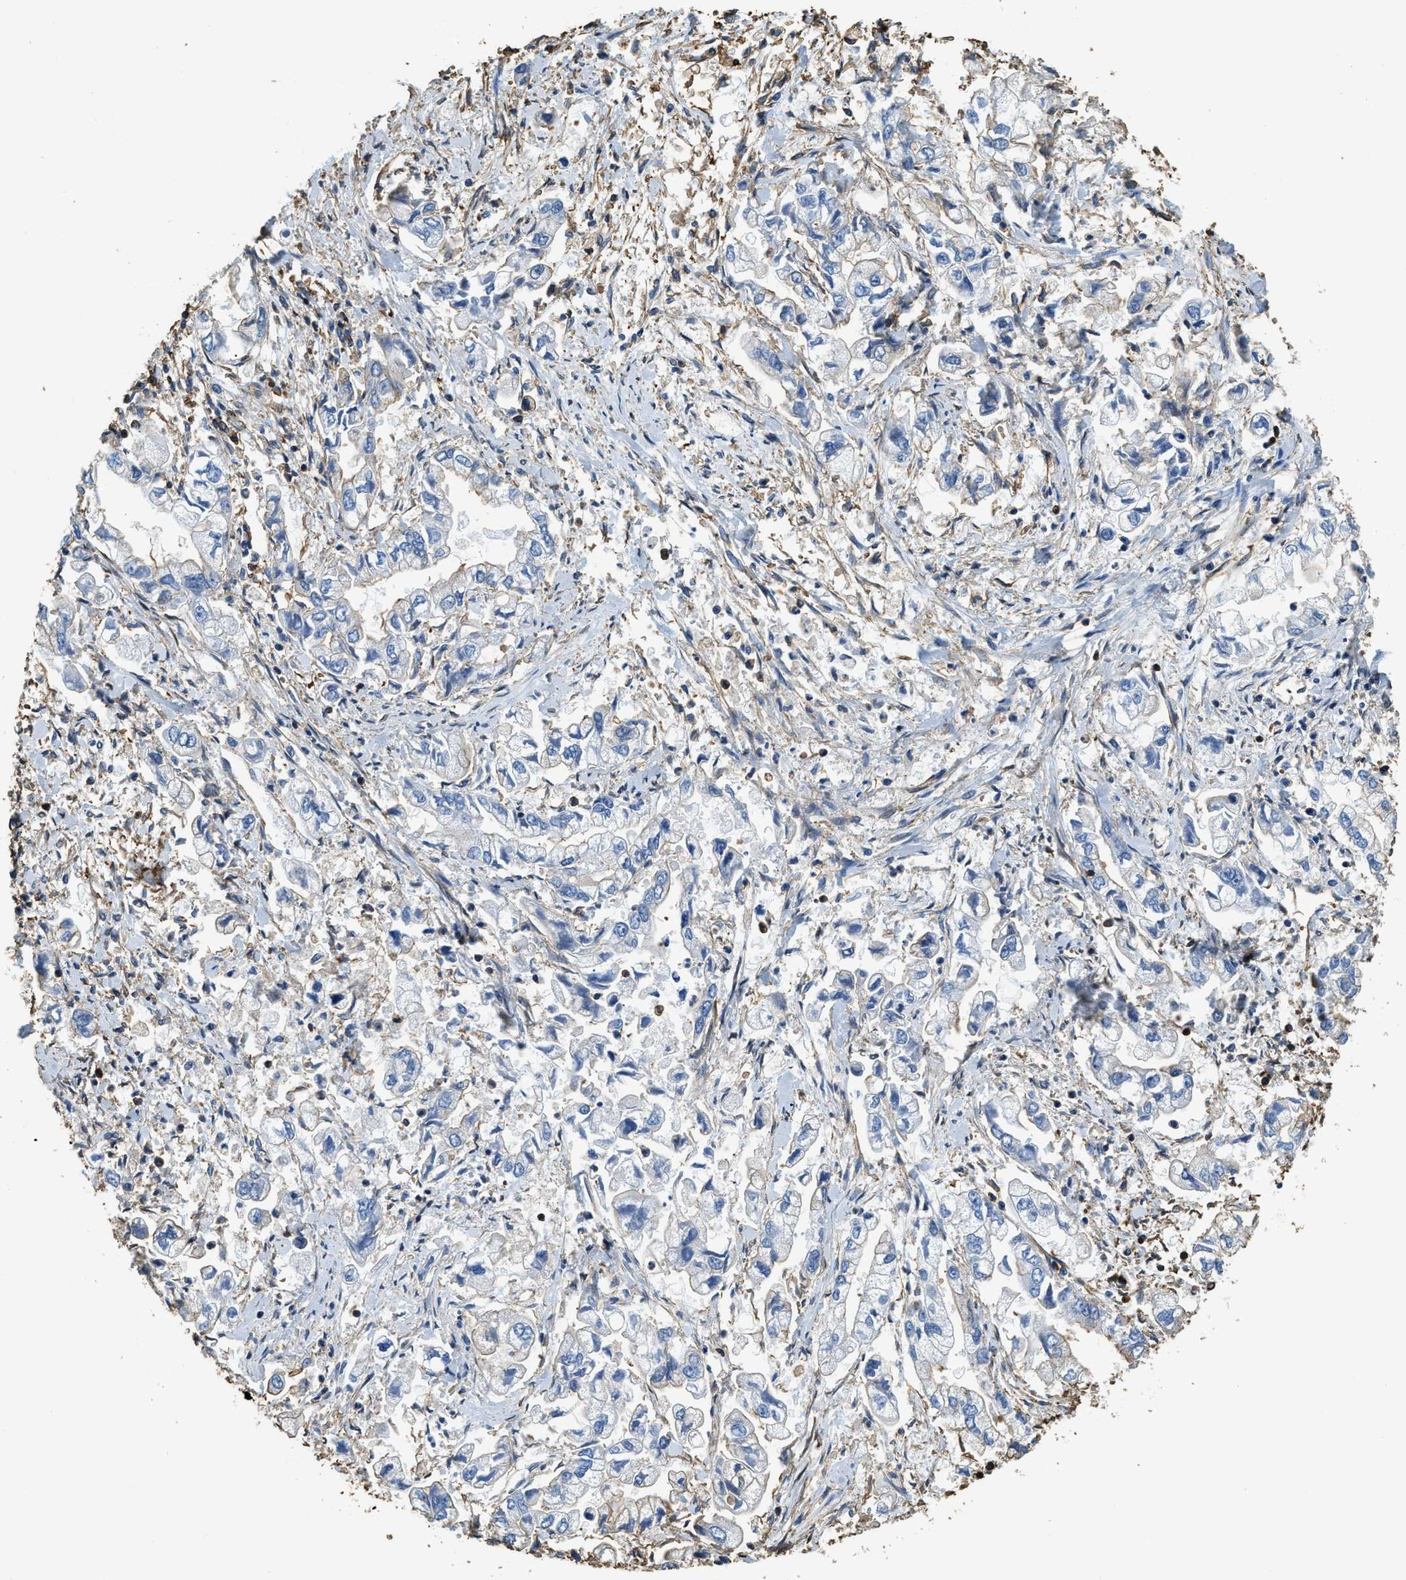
{"staining": {"intensity": "negative", "quantity": "none", "location": "none"}, "tissue": "stomach cancer", "cell_type": "Tumor cells", "image_type": "cancer", "snomed": [{"axis": "morphology", "description": "Normal tissue, NOS"}, {"axis": "morphology", "description": "Adenocarcinoma, NOS"}, {"axis": "topography", "description": "Stomach"}], "caption": "Immunohistochemistry of human stomach adenocarcinoma displays no expression in tumor cells.", "gene": "ACCS", "patient": {"sex": "male", "age": 62}}